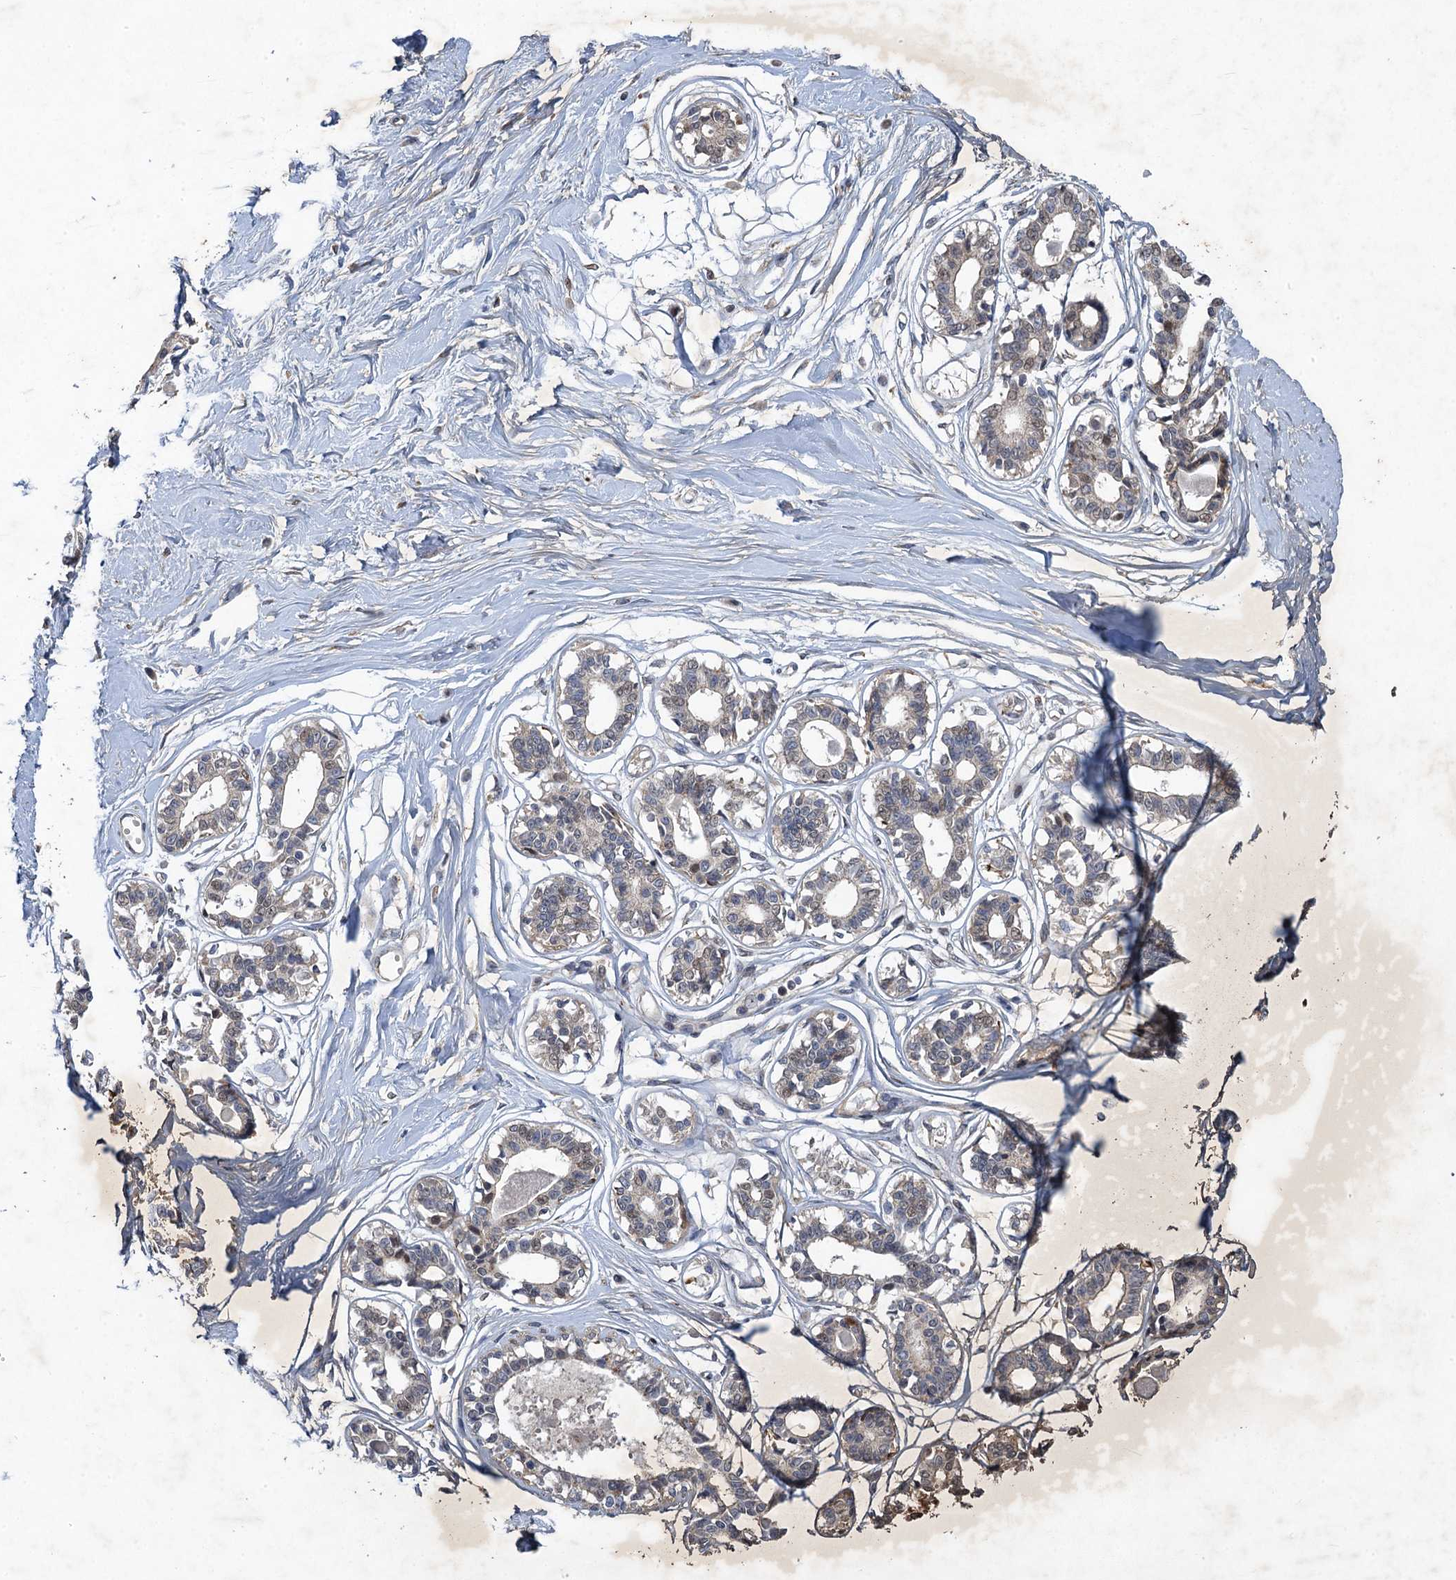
{"staining": {"intensity": "negative", "quantity": "none", "location": "none"}, "tissue": "breast", "cell_type": "Adipocytes", "image_type": "normal", "snomed": [{"axis": "morphology", "description": "Normal tissue, NOS"}, {"axis": "topography", "description": "Breast"}], "caption": "Immunohistochemistry of unremarkable breast shows no staining in adipocytes.", "gene": "NUDT22", "patient": {"sex": "female", "age": 45}}